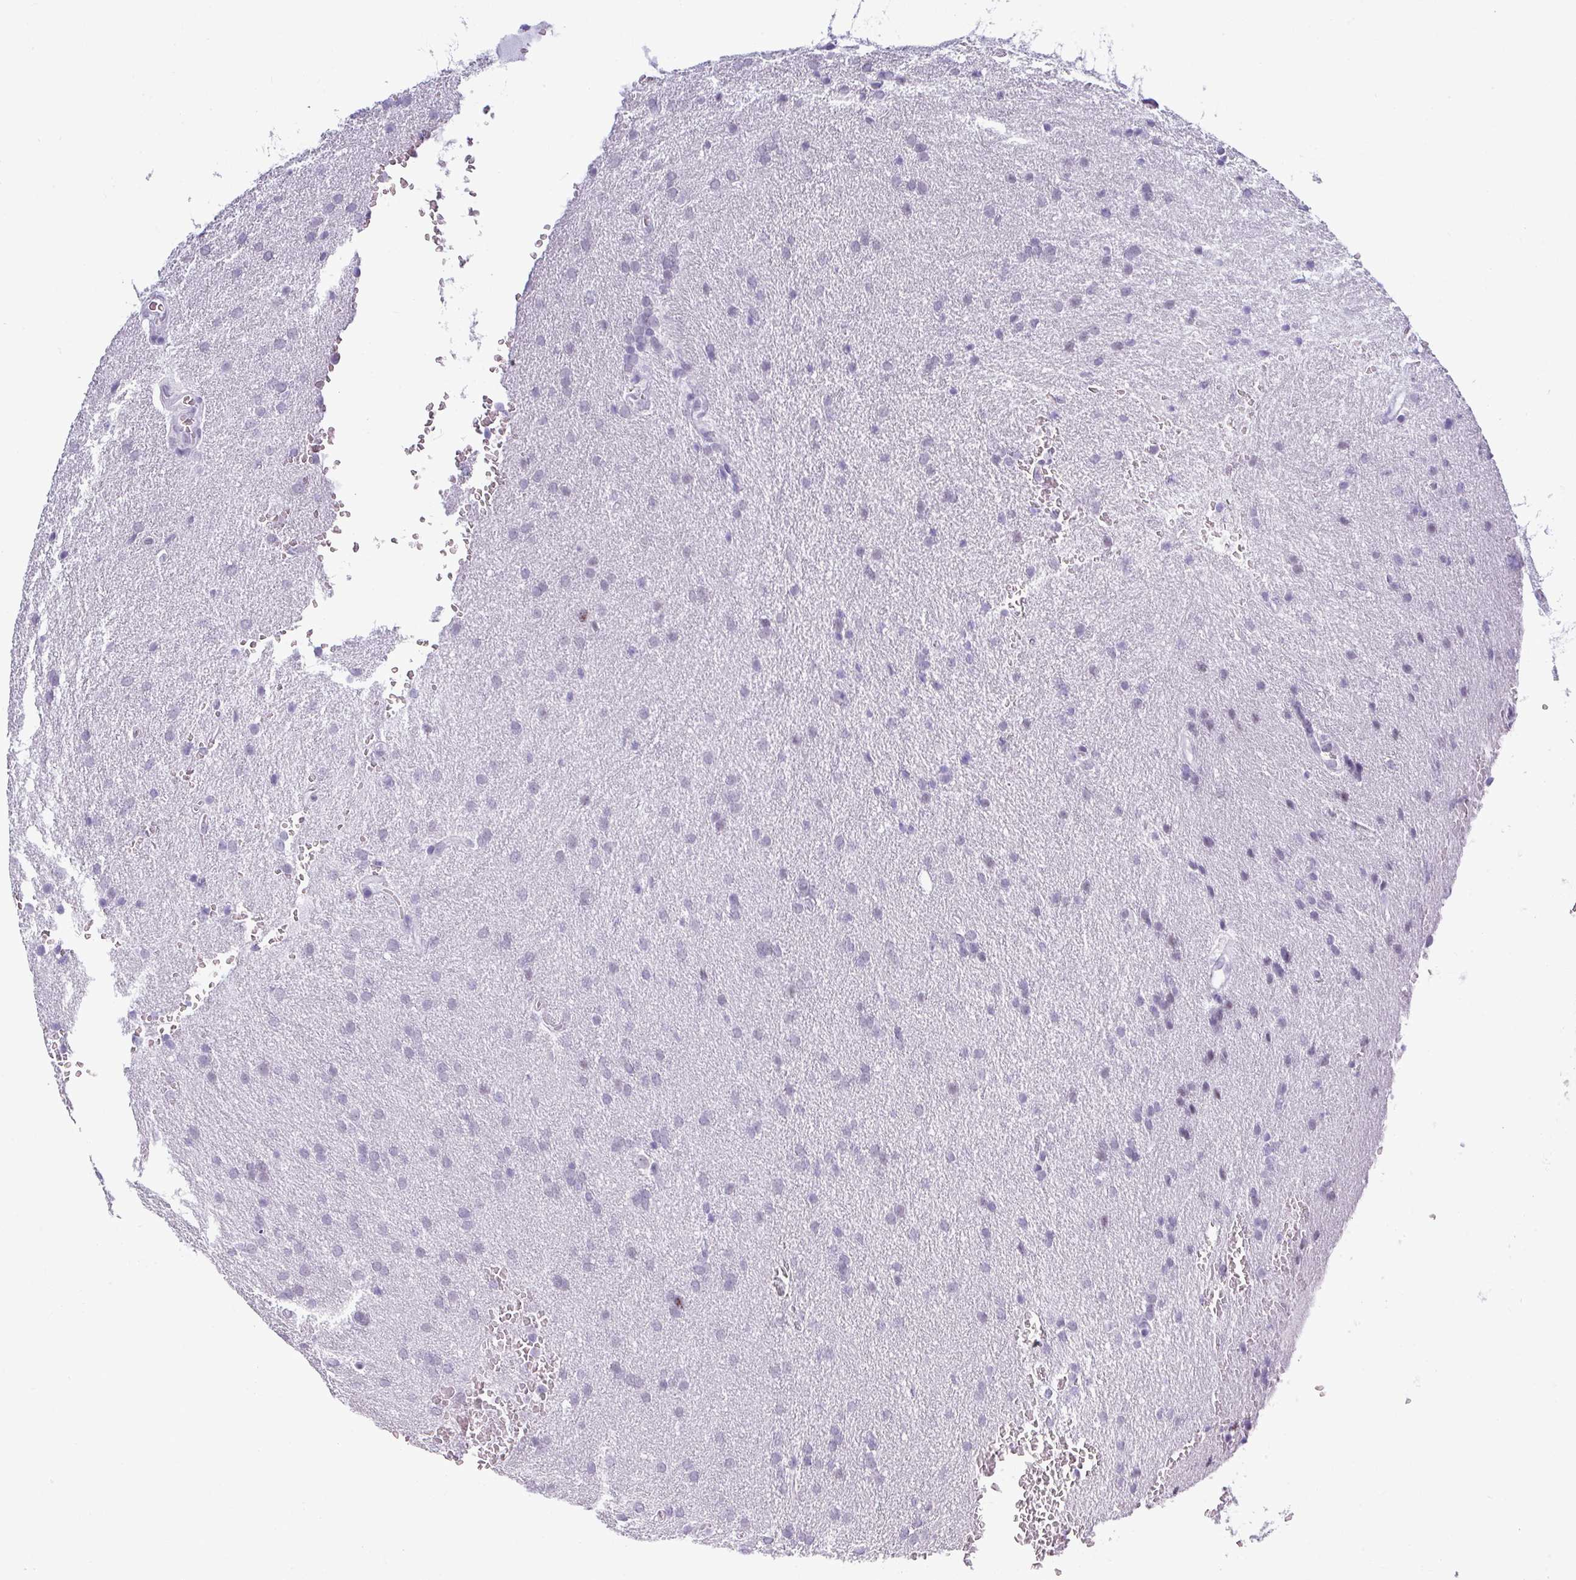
{"staining": {"intensity": "negative", "quantity": "none", "location": "none"}, "tissue": "glioma", "cell_type": "Tumor cells", "image_type": "cancer", "snomed": [{"axis": "morphology", "description": "Glioma, malignant, Low grade"}, {"axis": "topography", "description": "Brain"}], "caption": "A high-resolution histopathology image shows IHC staining of malignant glioma (low-grade), which reveals no significant positivity in tumor cells. (DAB (3,3'-diaminobenzidine) immunohistochemistry (IHC) visualized using brightfield microscopy, high magnification).", "gene": "SRGAP1", "patient": {"sex": "female", "age": 33}}